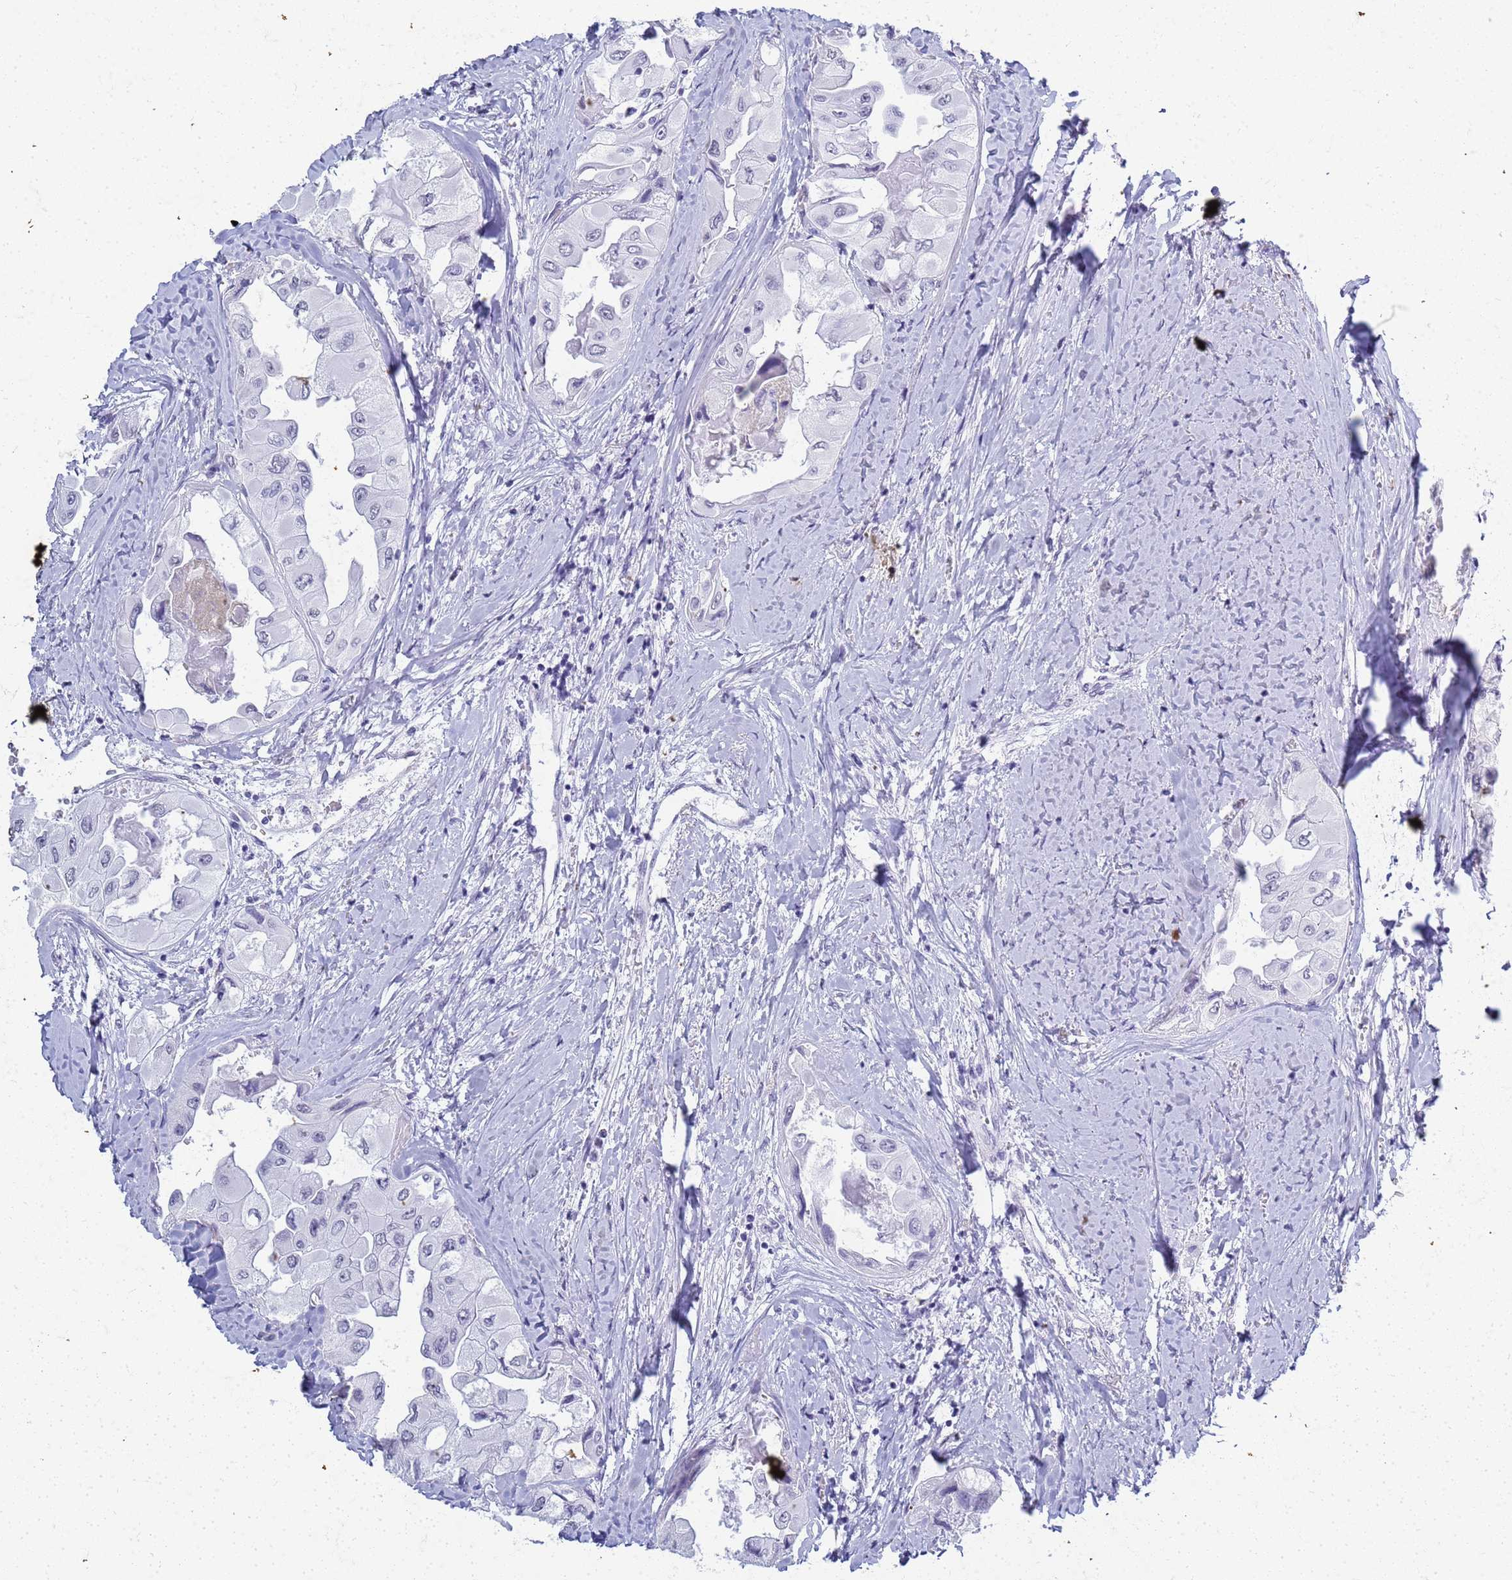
{"staining": {"intensity": "negative", "quantity": "none", "location": "none"}, "tissue": "thyroid cancer", "cell_type": "Tumor cells", "image_type": "cancer", "snomed": [{"axis": "morphology", "description": "Normal tissue, NOS"}, {"axis": "morphology", "description": "Papillary adenocarcinoma, NOS"}, {"axis": "topography", "description": "Thyroid gland"}], "caption": "A high-resolution image shows immunohistochemistry (IHC) staining of thyroid papillary adenocarcinoma, which demonstrates no significant expression in tumor cells.", "gene": "SLC7A9", "patient": {"sex": "female", "age": 59}}